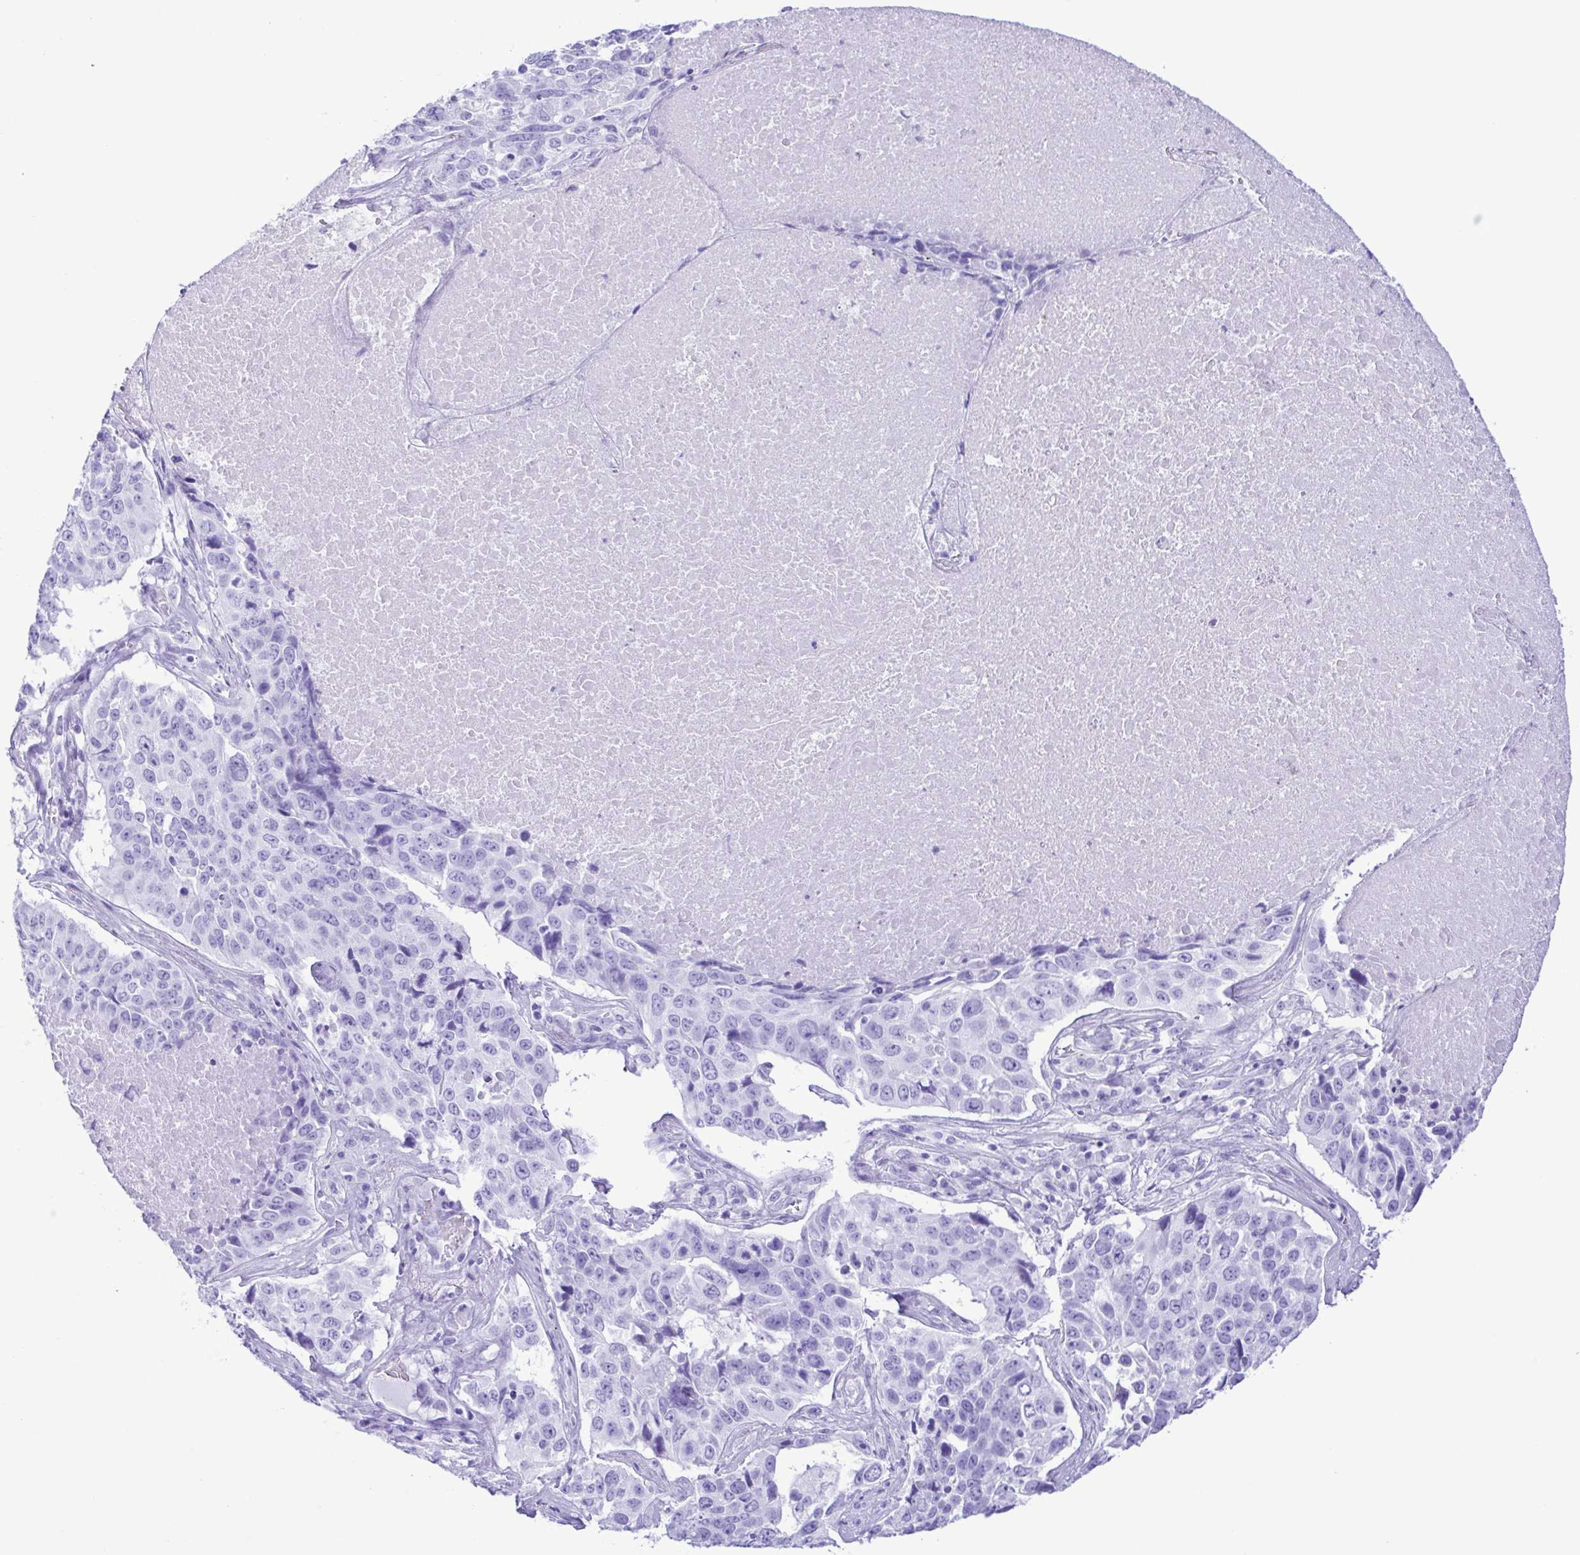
{"staining": {"intensity": "negative", "quantity": "none", "location": "none"}, "tissue": "lung cancer", "cell_type": "Tumor cells", "image_type": "cancer", "snomed": [{"axis": "morphology", "description": "Normal tissue, NOS"}, {"axis": "morphology", "description": "Squamous cell carcinoma, NOS"}, {"axis": "topography", "description": "Bronchus"}, {"axis": "topography", "description": "Lung"}], "caption": "High power microscopy image of an immunohistochemistry (IHC) image of lung squamous cell carcinoma, revealing no significant expression in tumor cells.", "gene": "ERP27", "patient": {"sex": "male", "age": 64}}